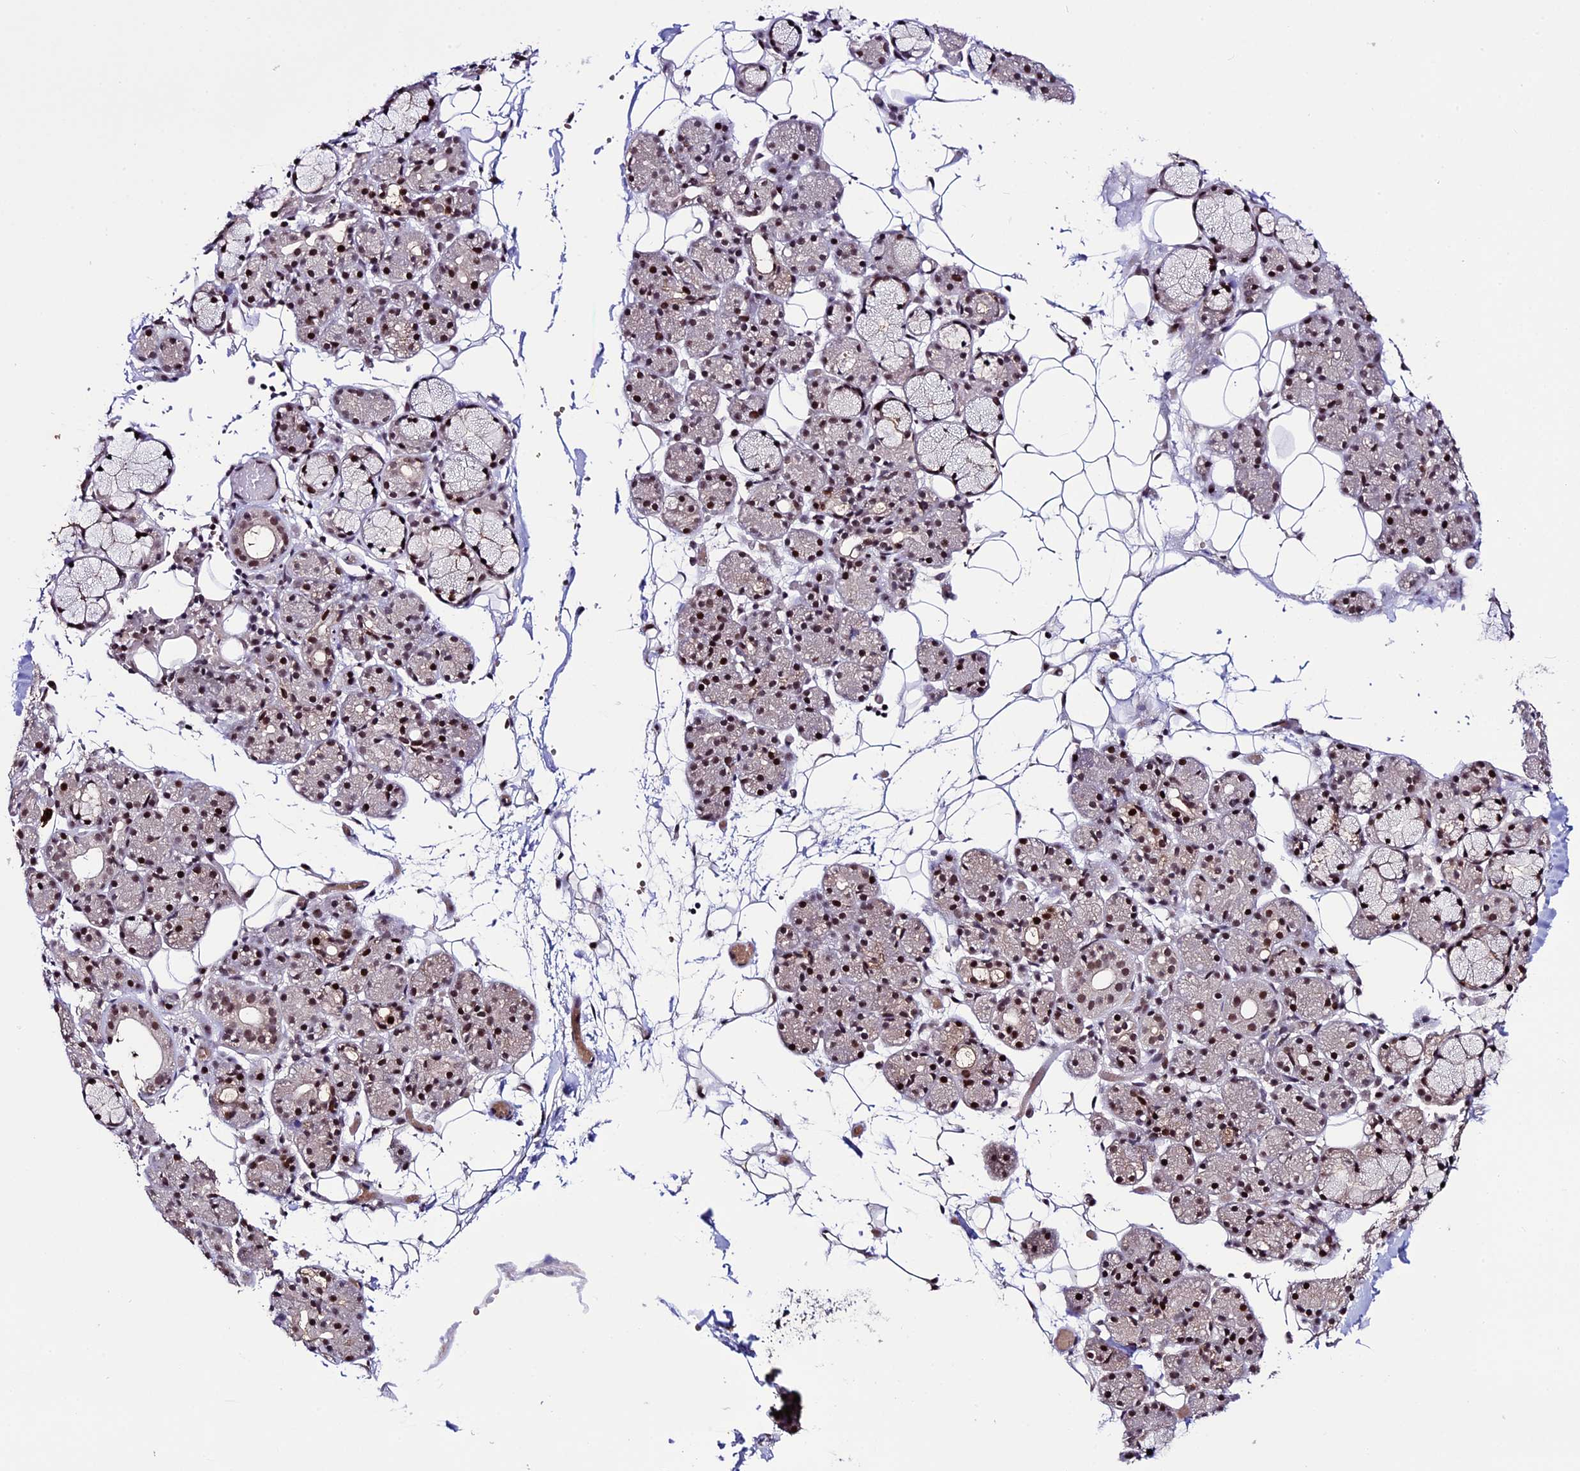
{"staining": {"intensity": "strong", "quantity": ">75%", "location": "nuclear"}, "tissue": "salivary gland", "cell_type": "Glandular cells", "image_type": "normal", "snomed": [{"axis": "morphology", "description": "Normal tissue, NOS"}, {"axis": "topography", "description": "Salivary gland"}], "caption": "Protein staining of normal salivary gland shows strong nuclear staining in approximately >75% of glandular cells.", "gene": "TCP11L2", "patient": {"sex": "male", "age": 63}}